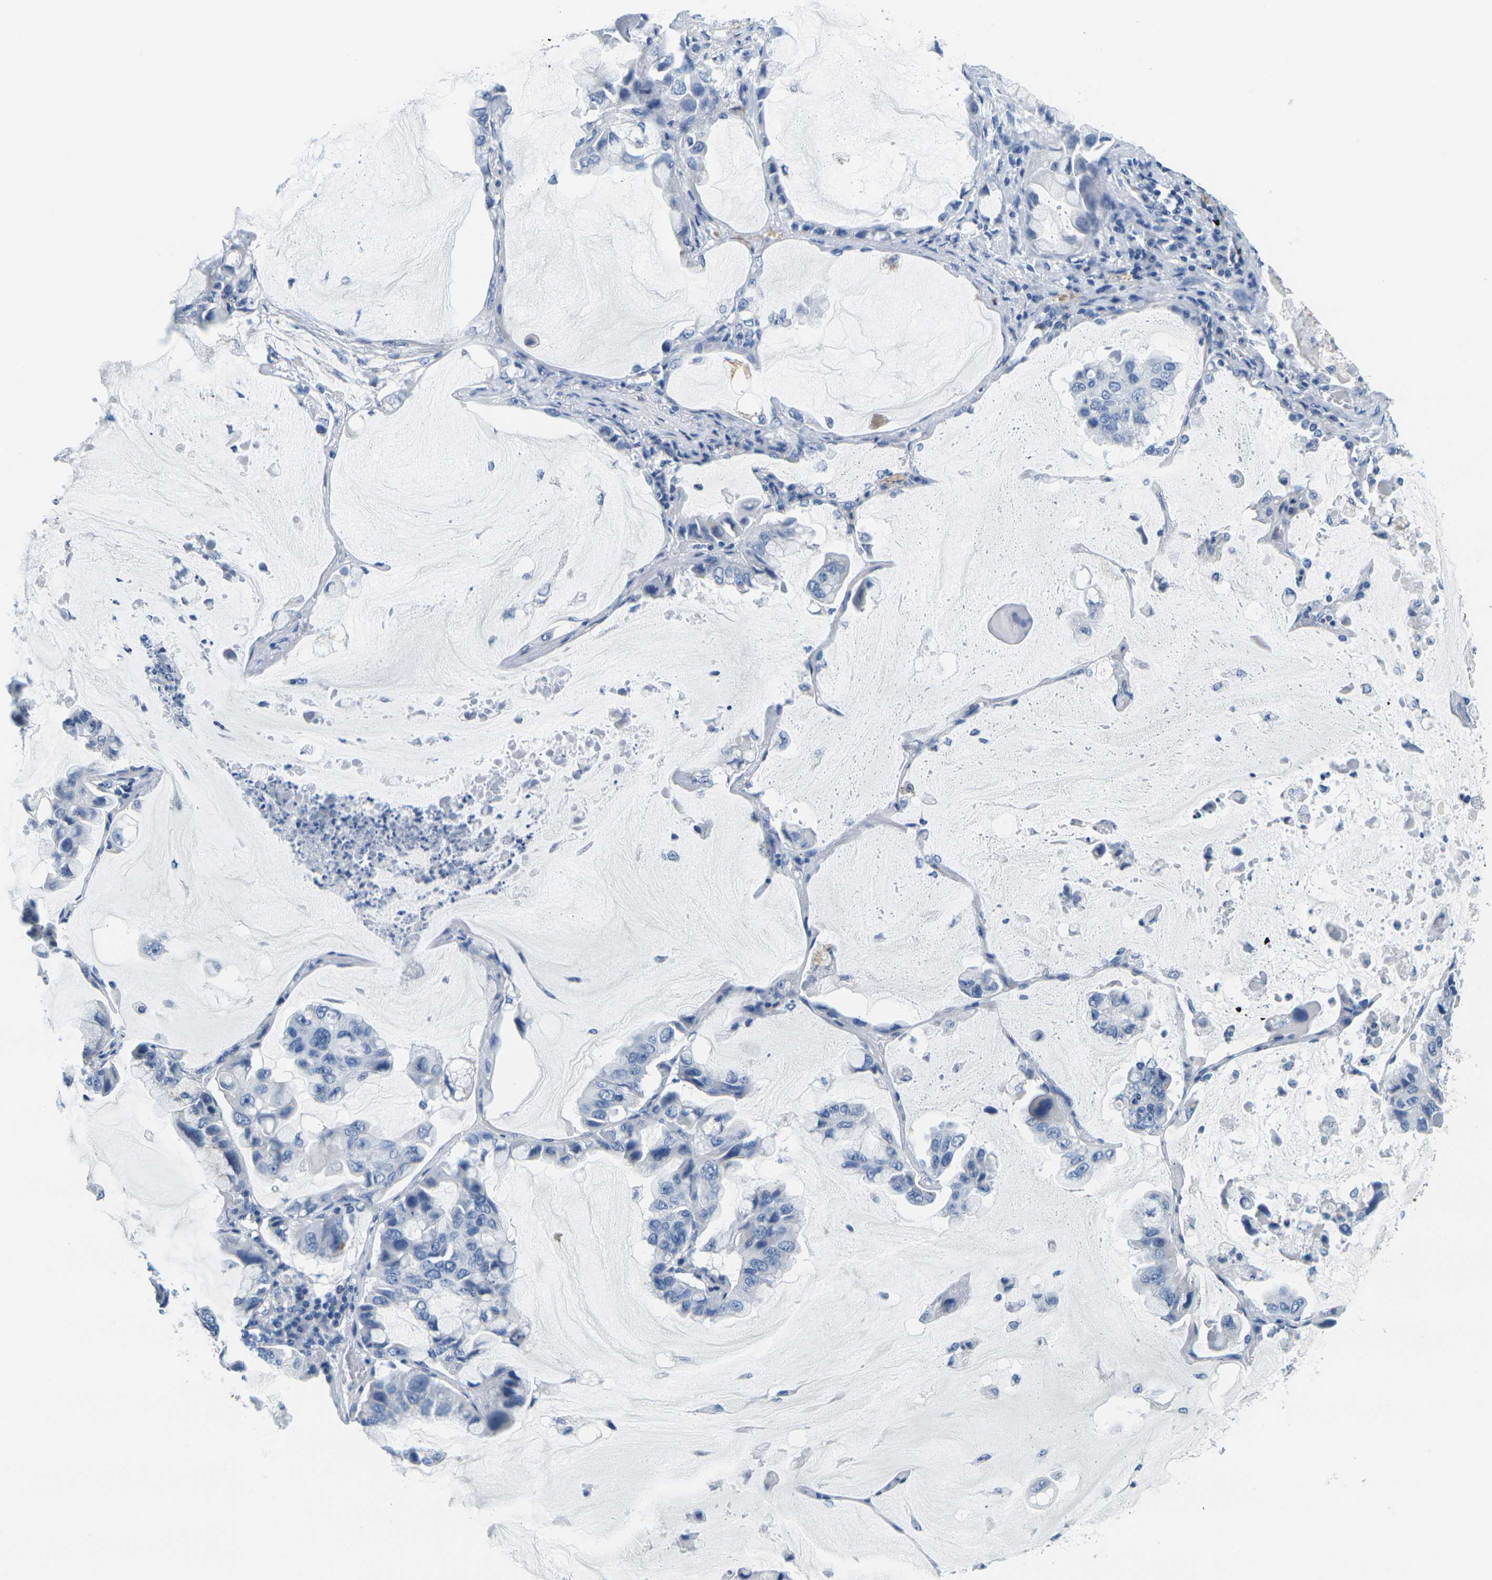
{"staining": {"intensity": "negative", "quantity": "none", "location": "none"}, "tissue": "lung cancer", "cell_type": "Tumor cells", "image_type": "cancer", "snomed": [{"axis": "morphology", "description": "Adenocarcinoma, NOS"}, {"axis": "topography", "description": "Lung"}], "caption": "This is an immunohistochemistry histopathology image of lung cancer (adenocarcinoma). There is no positivity in tumor cells.", "gene": "FAM3D", "patient": {"sex": "male", "age": 64}}